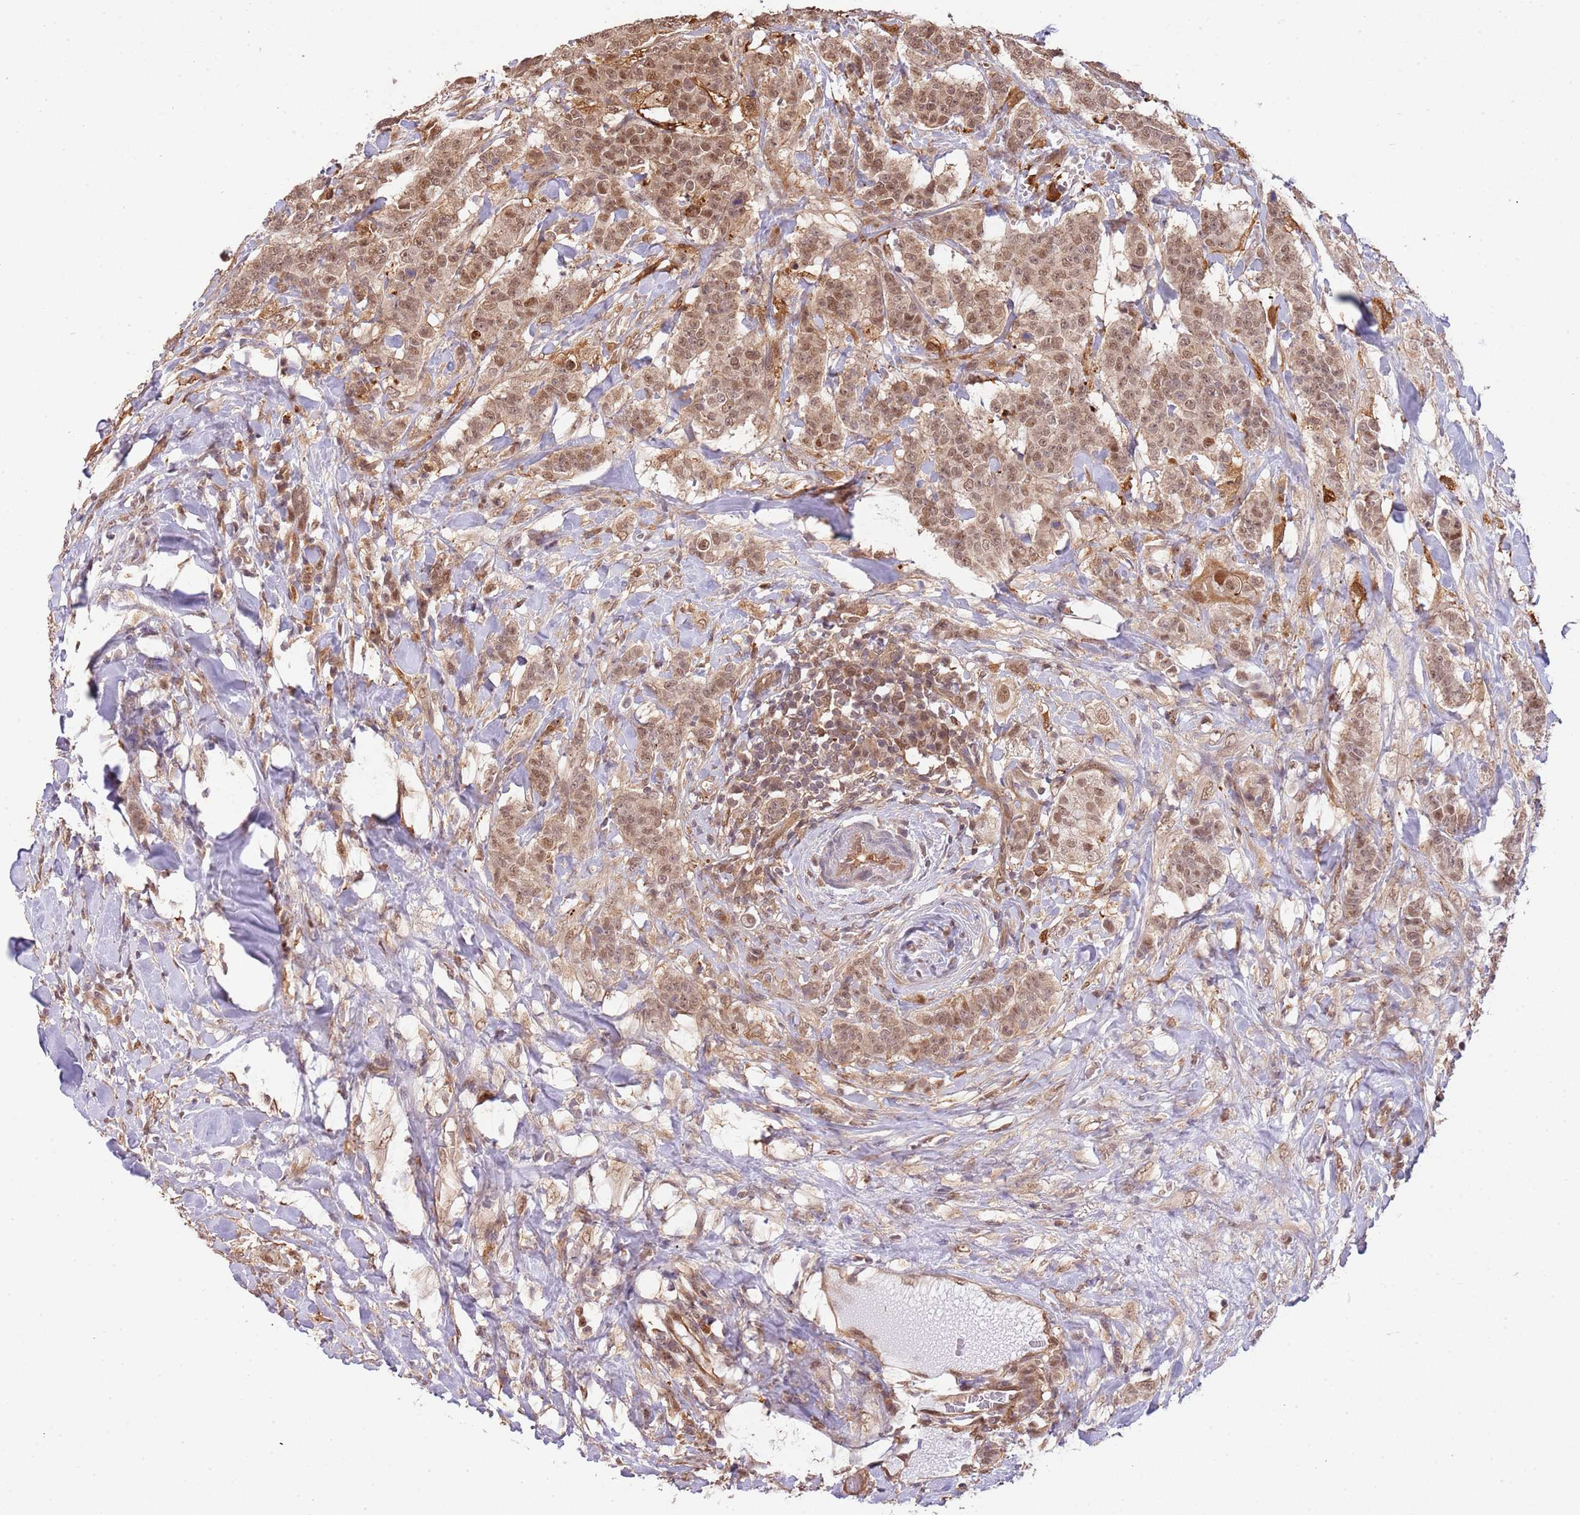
{"staining": {"intensity": "moderate", "quantity": ">75%", "location": "cytoplasmic/membranous,nuclear"}, "tissue": "breast cancer", "cell_type": "Tumor cells", "image_type": "cancer", "snomed": [{"axis": "morphology", "description": "Duct carcinoma"}, {"axis": "topography", "description": "Breast"}], "caption": "Protein expression analysis of breast cancer shows moderate cytoplasmic/membranous and nuclear positivity in about >75% of tumor cells. (DAB (3,3'-diaminobenzidine) = brown stain, brightfield microscopy at high magnification).", "gene": "PLSCR5", "patient": {"sex": "female", "age": 40}}